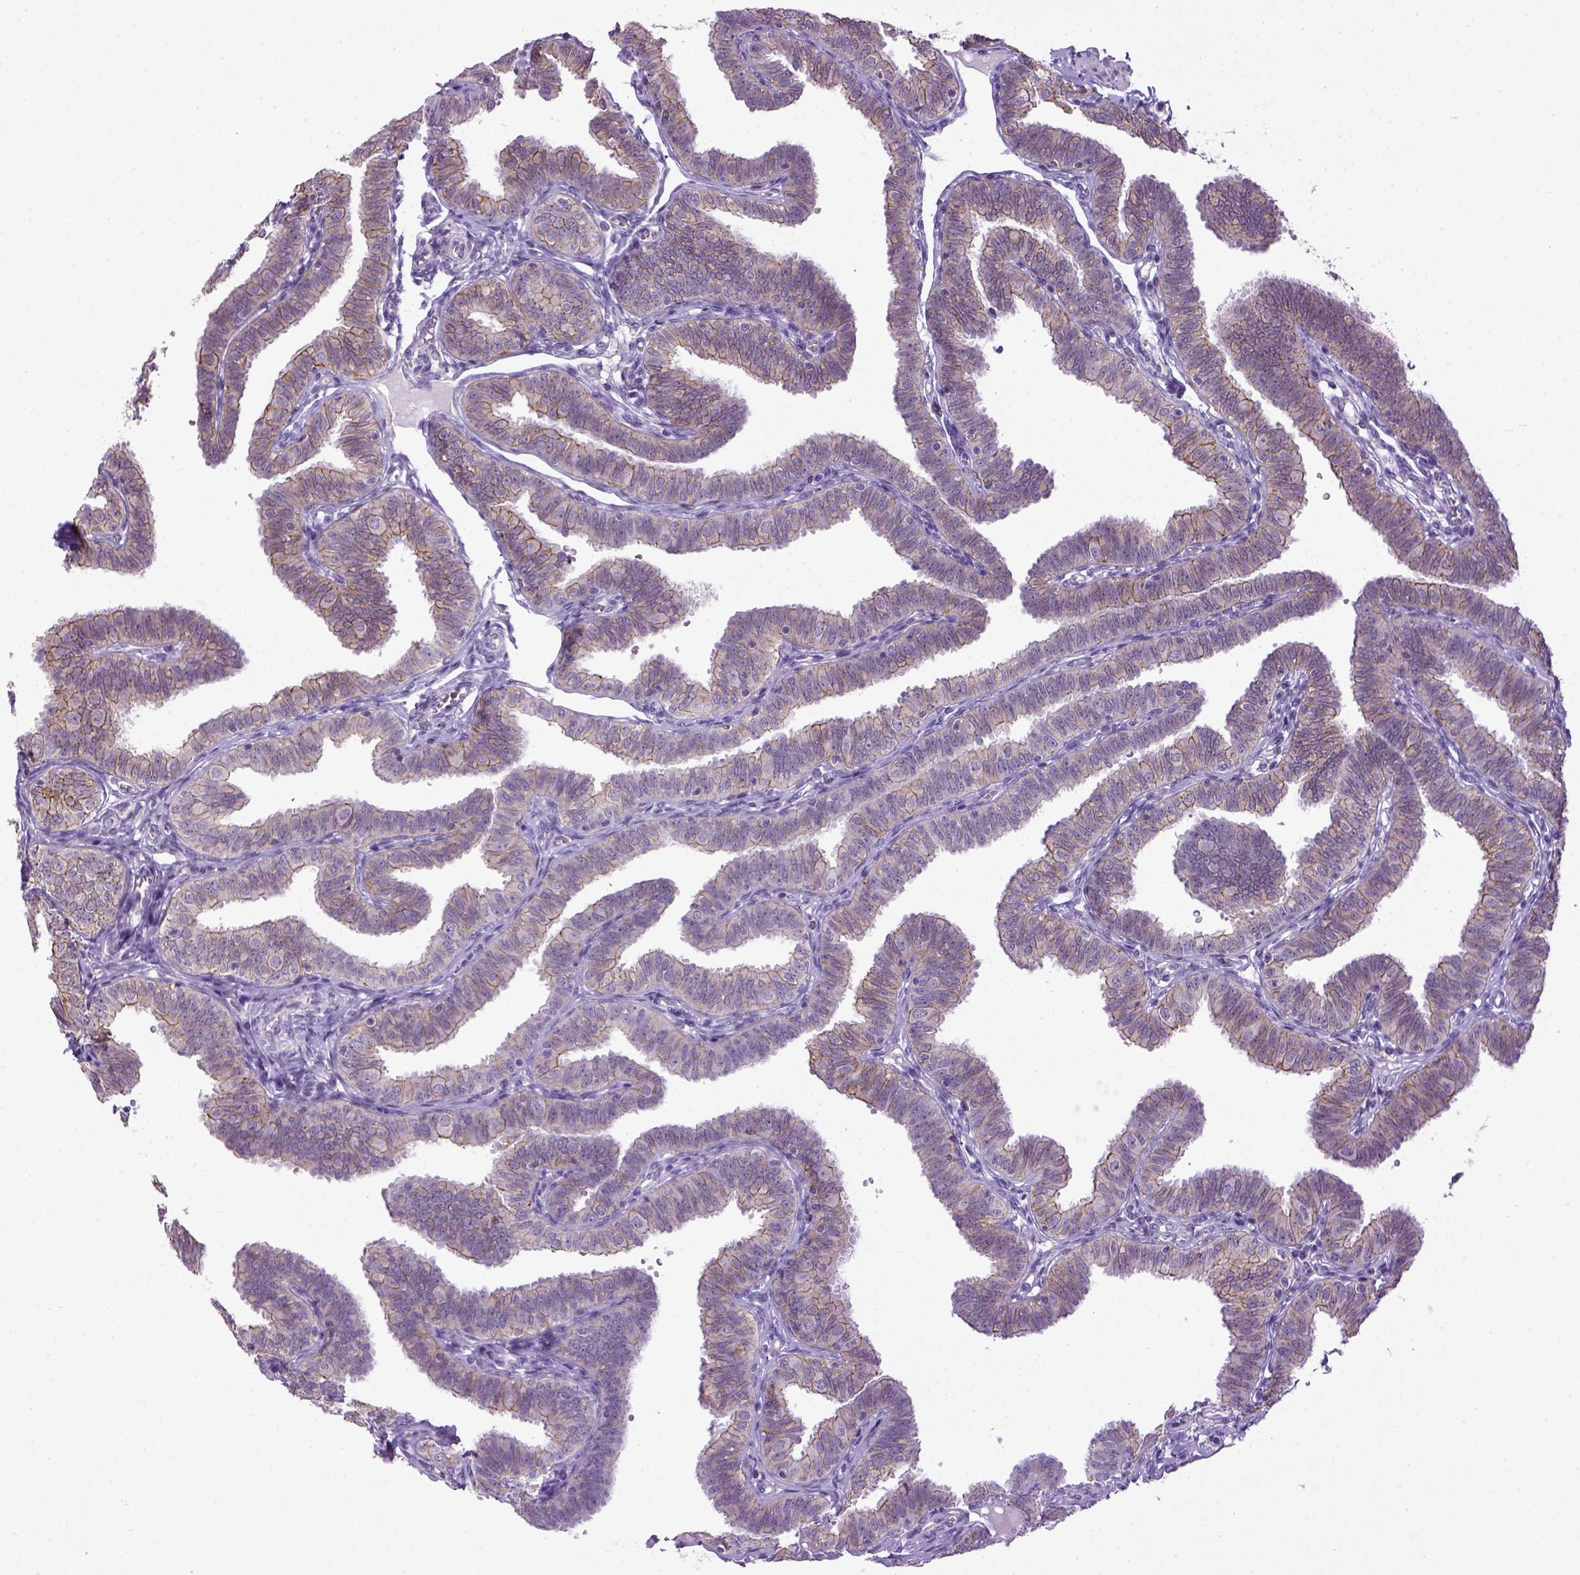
{"staining": {"intensity": "moderate", "quantity": "25%-75%", "location": "cytoplasmic/membranous"}, "tissue": "fallopian tube", "cell_type": "Glandular cells", "image_type": "normal", "snomed": [{"axis": "morphology", "description": "Normal tissue, NOS"}, {"axis": "topography", "description": "Fallopian tube"}], "caption": "Immunohistochemistry (IHC) staining of benign fallopian tube, which displays medium levels of moderate cytoplasmic/membranous positivity in about 25%-75% of glandular cells indicating moderate cytoplasmic/membranous protein positivity. The staining was performed using DAB (3,3'-diaminobenzidine) (brown) for protein detection and nuclei were counterstained in hematoxylin (blue).", "gene": "CDH1", "patient": {"sex": "female", "age": 25}}